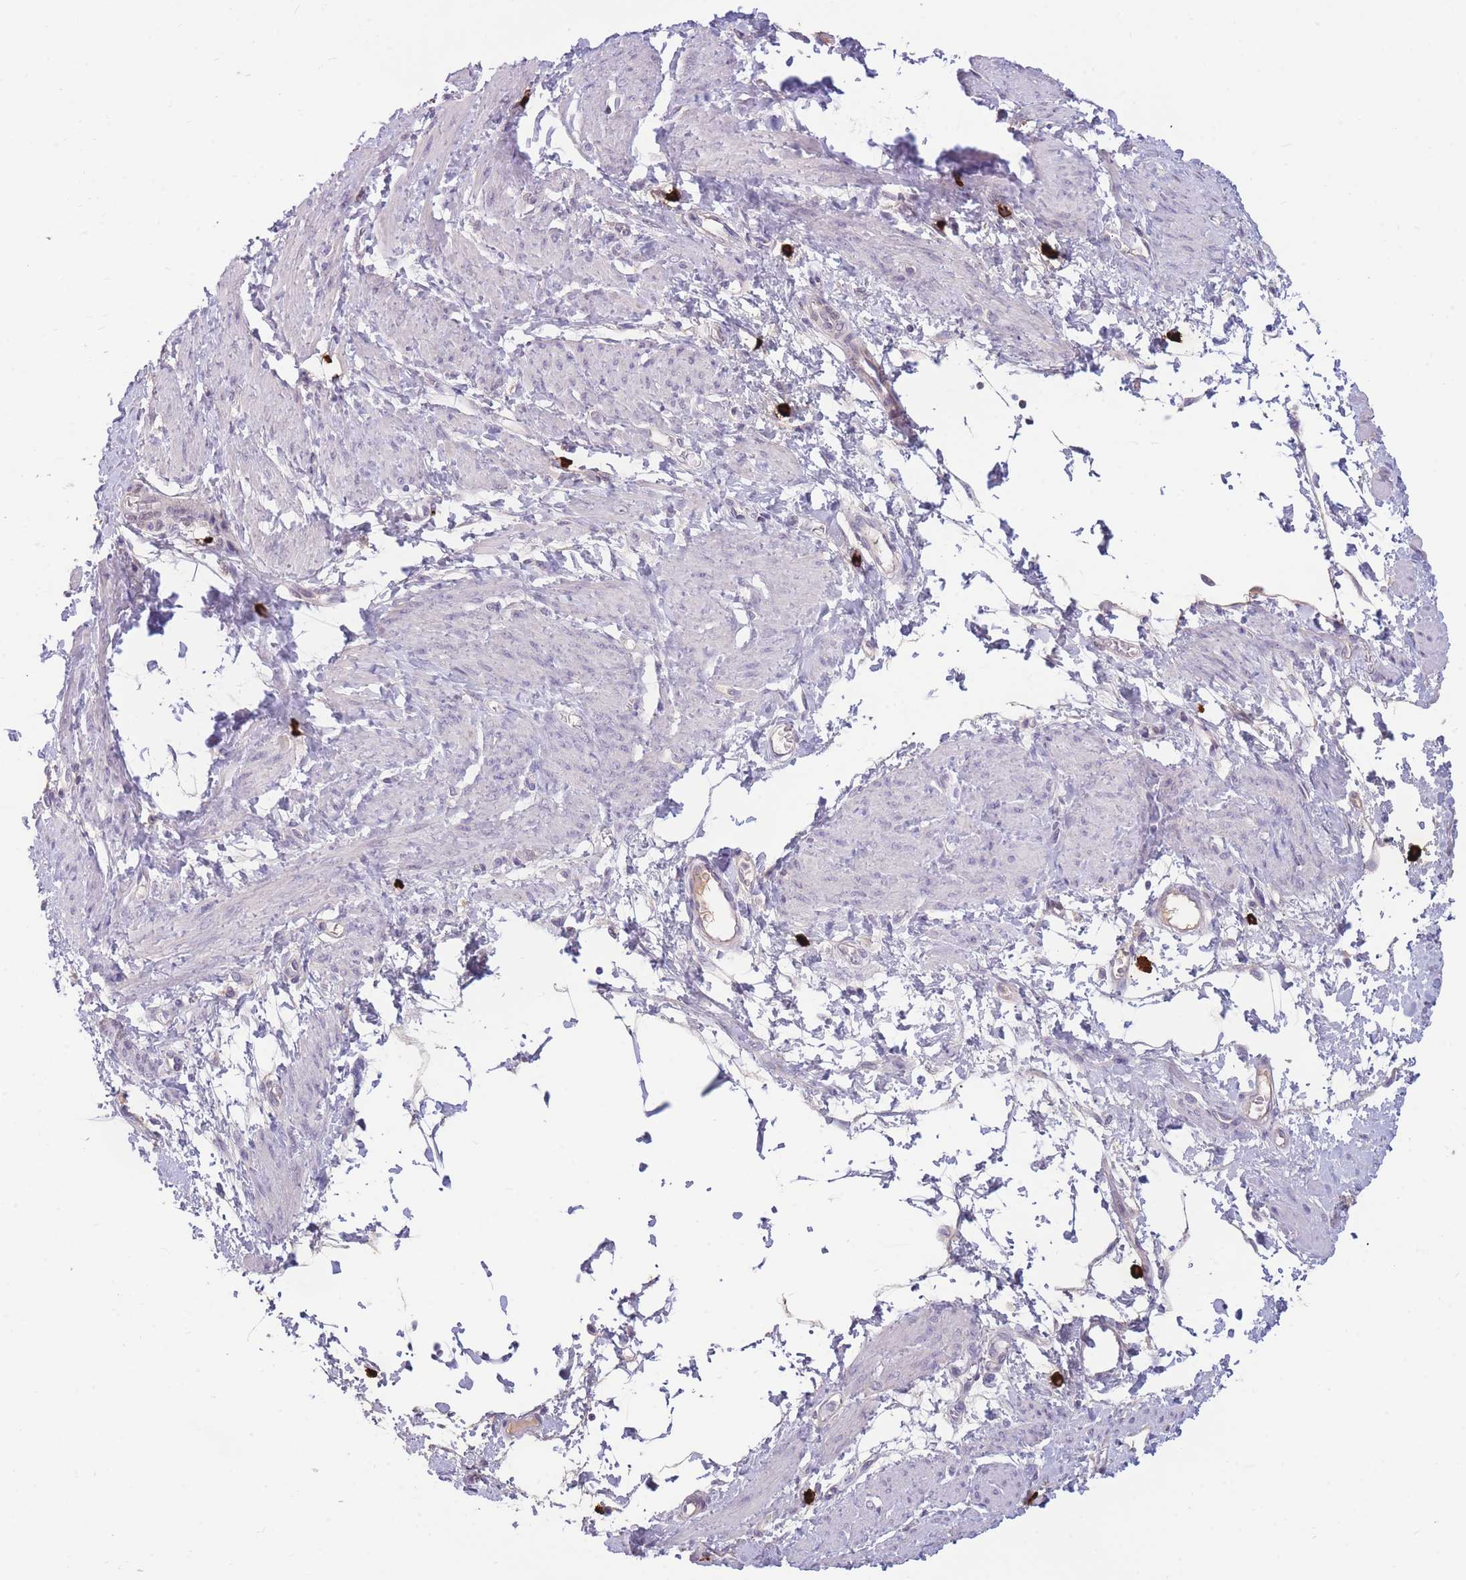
{"staining": {"intensity": "negative", "quantity": "none", "location": "none"}, "tissue": "smooth muscle", "cell_type": "Smooth muscle cells", "image_type": "normal", "snomed": [{"axis": "morphology", "description": "Normal tissue, NOS"}, {"axis": "topography", "description": "Smooth muscle"}, {"axis": "topography", "description": "Uterus"}], "caption": "Smooth muscle cells show no significant protein staining in benign smooth muscle.", "gene": "TPSD1", "patient": {"sex": "female", "age": 39}}